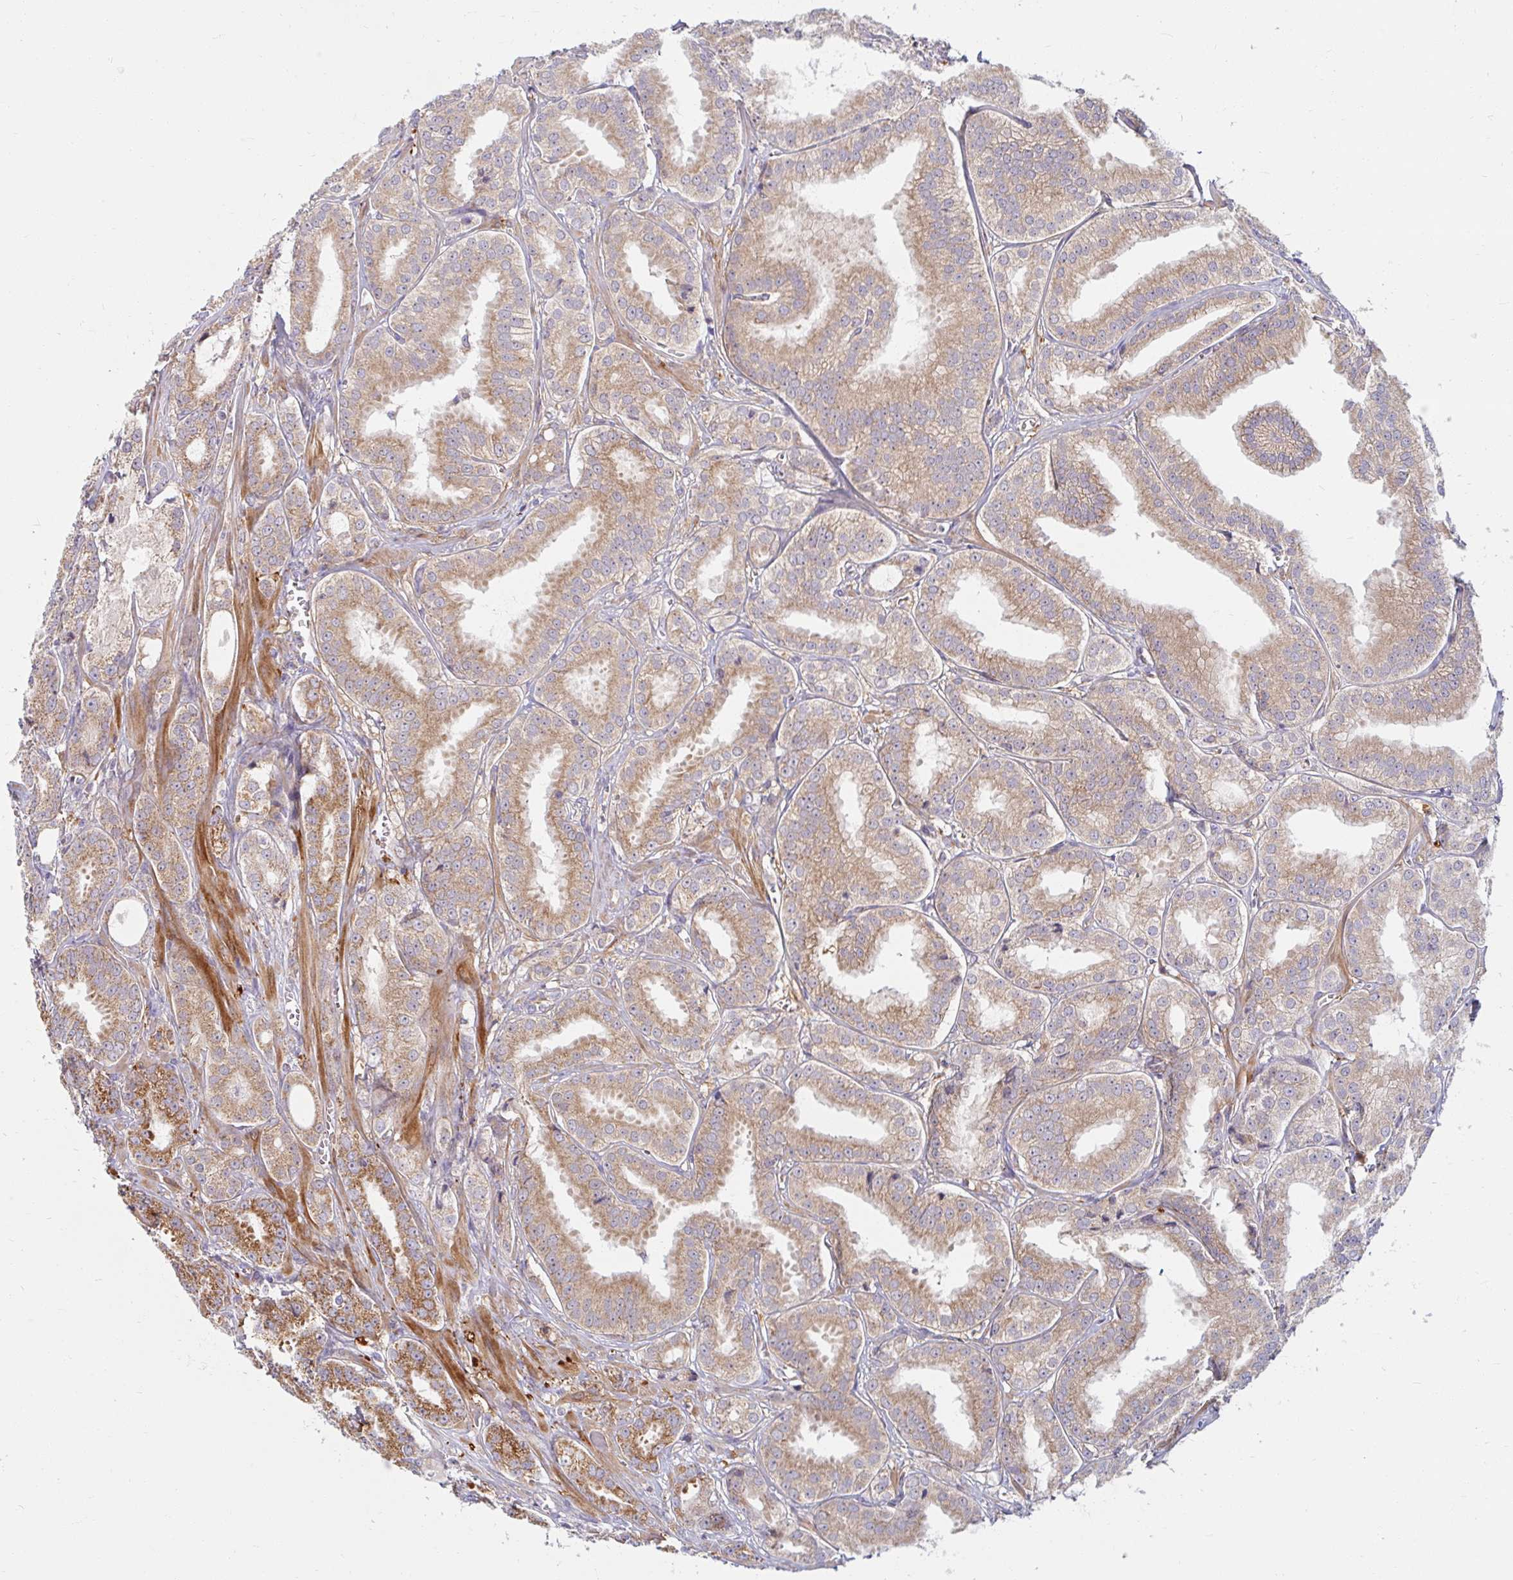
{"staining": {"intensity": "moderate", "quantity": ">75%", "location": "cytoplasmic/membranous"}, "tissue": "prostate cancer", "cell_type": "Tumor cells", "image_type": "cancer", "snomed": [{"axis": "morphology", "description": "Adenocarcinoma, High grade"}, {"axis": "topography", "description": "Prostate"}], "caption": "Immunohistochemical staining of adenocarcinoma (high-grade) (prostate) demonstrates medium levels of moderate cytoplasmic/membranous expression in about >75% of tumor cells.", "gene": "SKP2", "patient": {"sex": "male", "age": 64}}